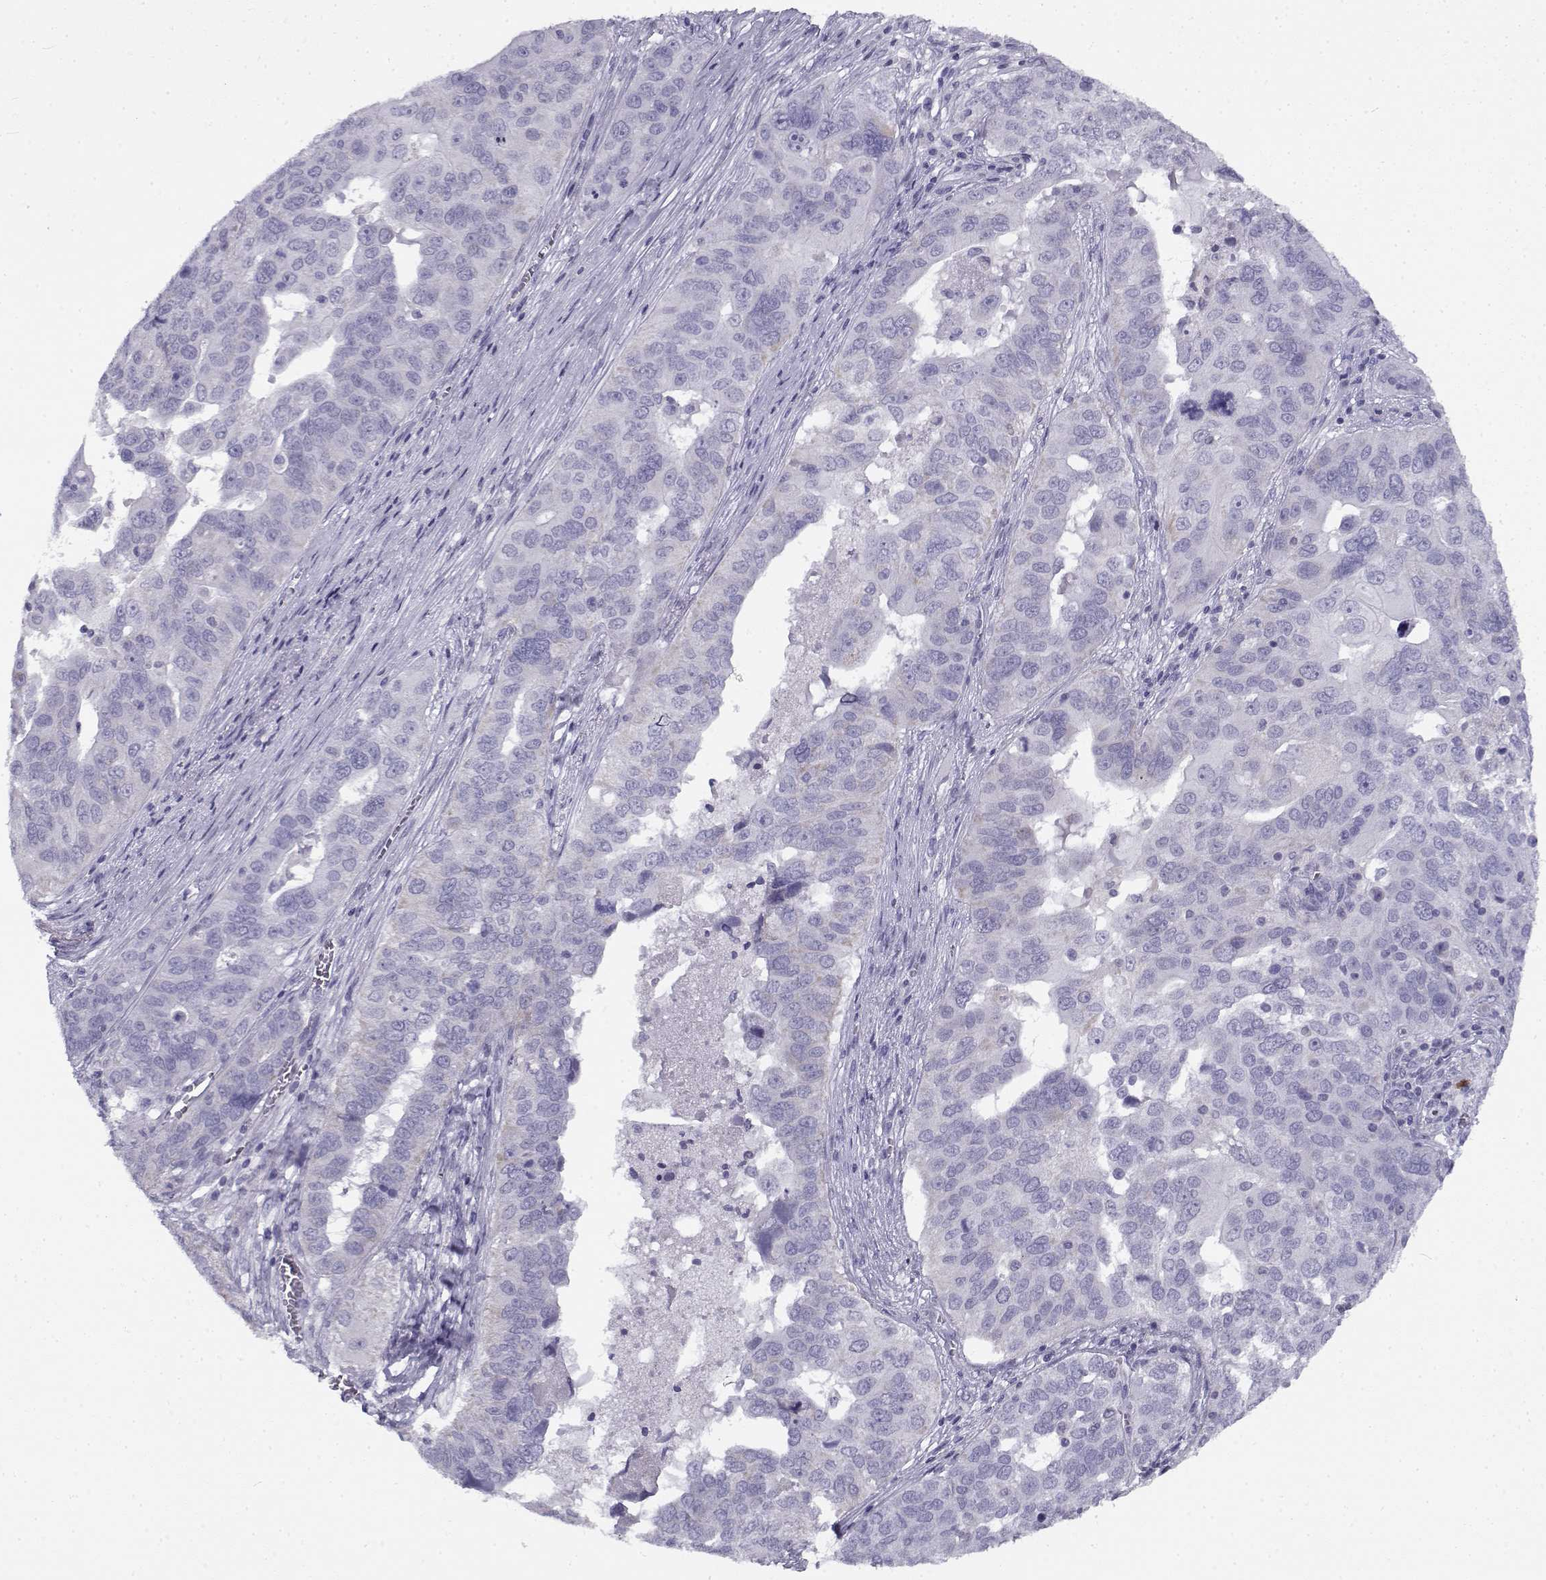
{"staining": {"intensity": "negative", "quantity": "none", "location": "none"}, "tissue": "ovarian cancer", "cell_type": "Tumor cells", "image_type": "cancer", "snomed": [{"axis": "morphology", "description": "Carcinoma, endometroid"}, {"axis": "topography", "description": "Soft tissue"}, {"axis": "topography", "description": "Ovary"}], "caption": "There is no significant staining in tumor cells of ovarian cancer.", "gene": "FAM166A", "patient": {"sex": "female", "age": 52}}